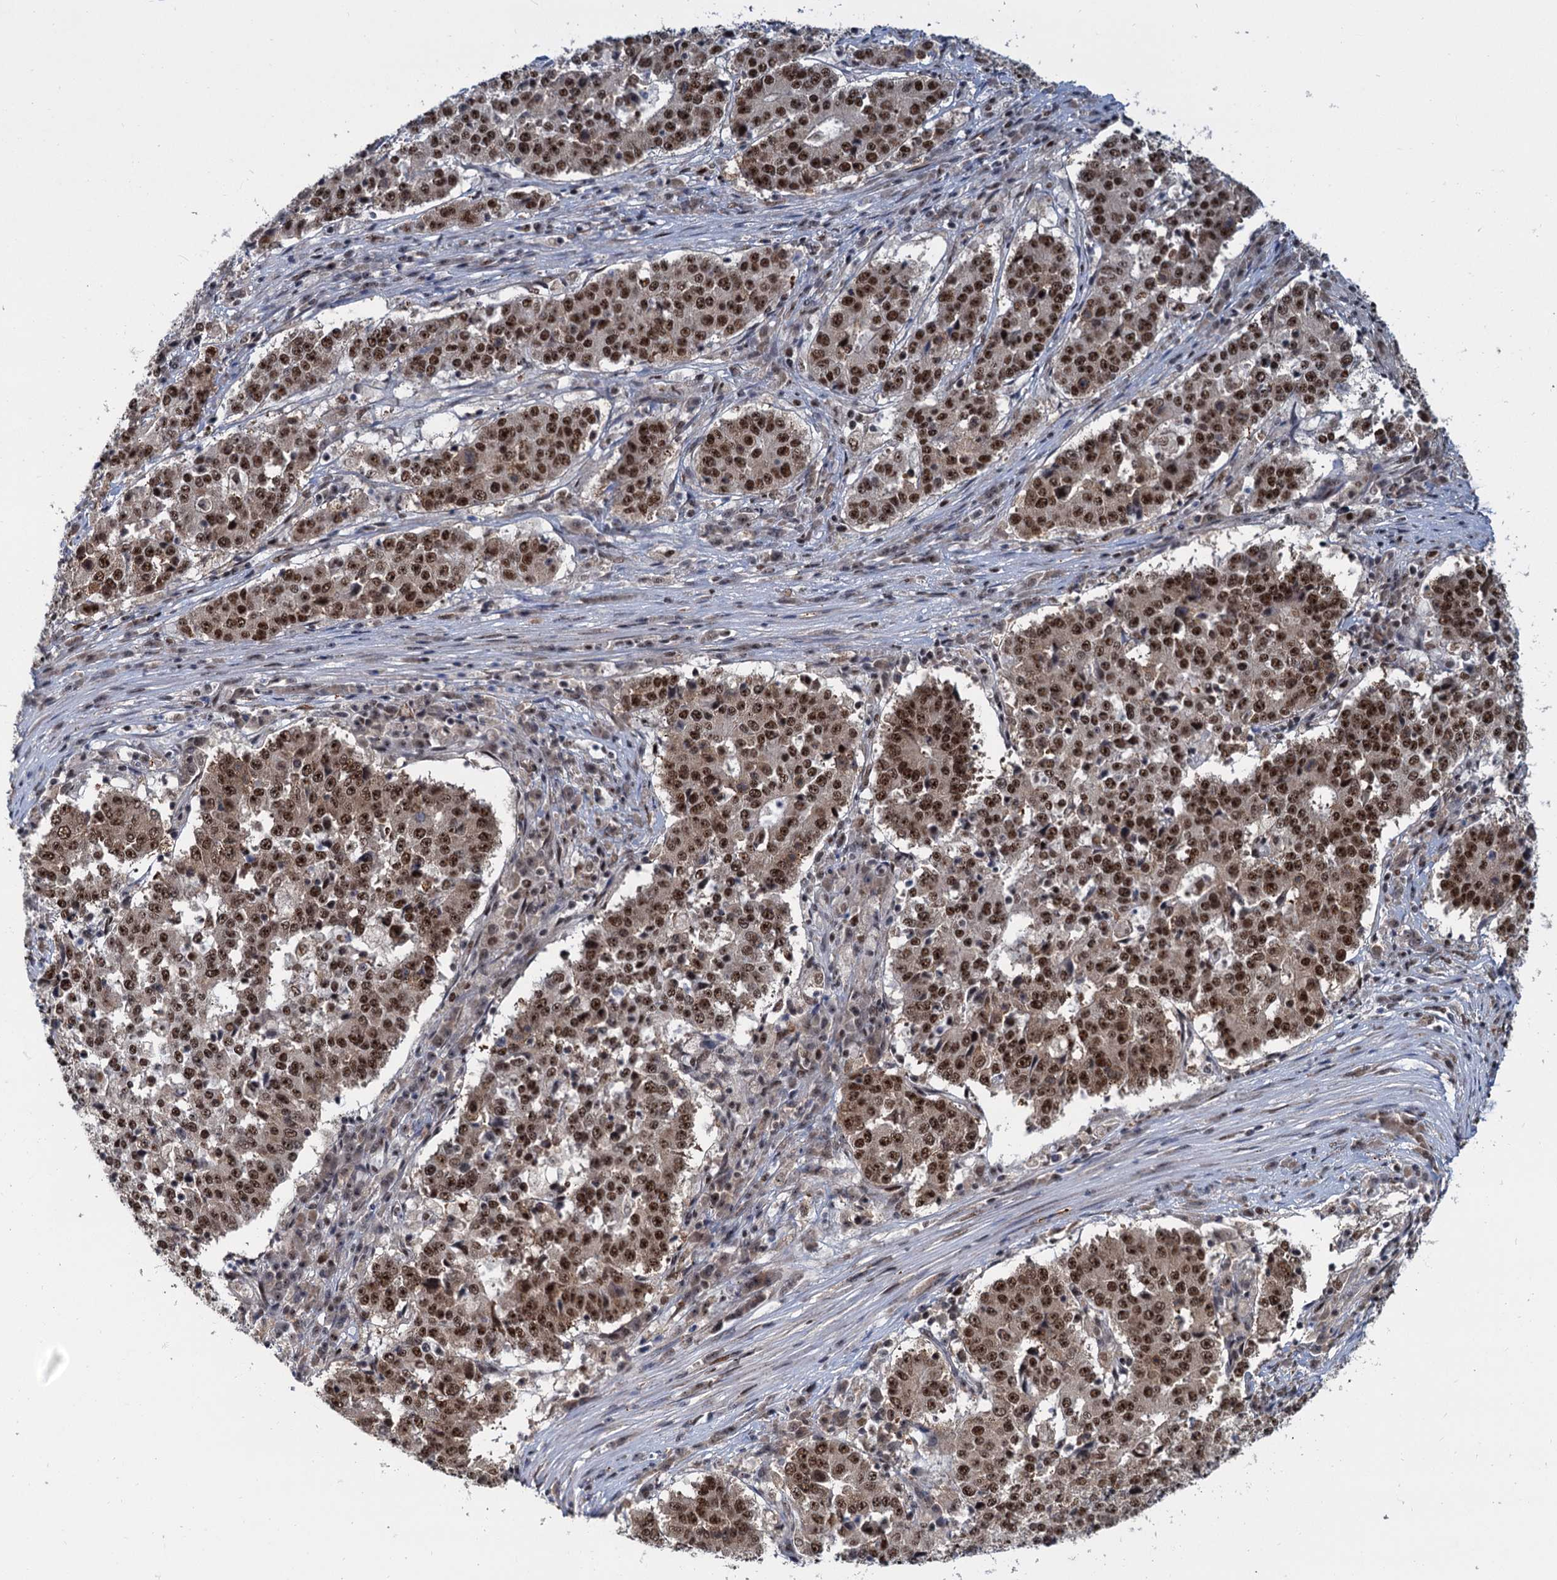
{"staining": {"intensity": "moderate", "quantity": ">75%", "location": "nuclear"}, "tissue": "stomach cancer", "cell_type": "Tumor cells", "image_type": "cancer", "snomed": [{"axis": "morphology", "description": "Adenocarcinoma, NOS"}, {"axis": "topography", "description": "Stomach"}], "caption": "There is medium levels of moderate nuclear staining in tumor cells of stomach cancer (adenocarcinoma), as demonstrated by immunohistochemical staining (brown color).", "gene": "WBP4", "patient": {"sex": "male", "age": 59}}